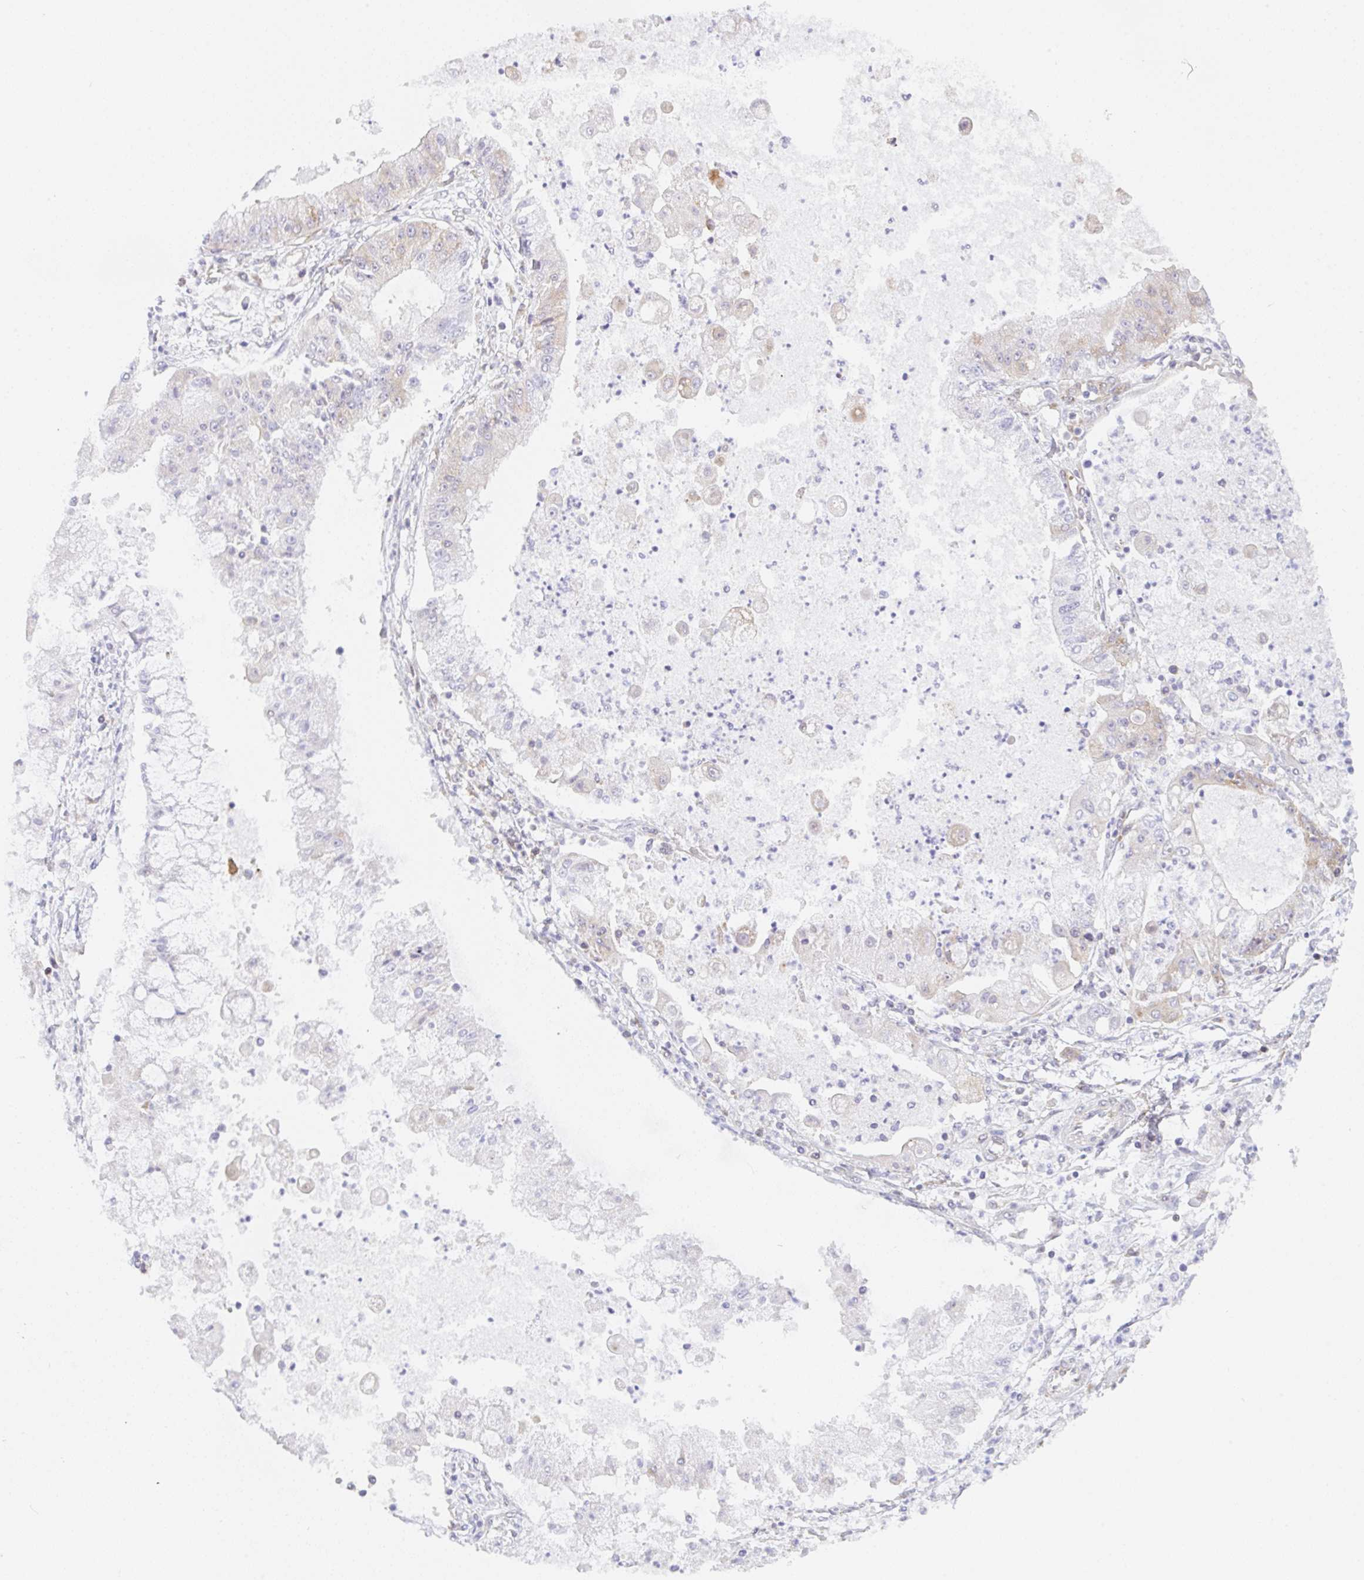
{"staining": {"intensity": "weak", "quantity": "25%-75%", "location": "cytoplasmic/membranous"}, "tissue": "ovarian cancer", "cell_type": "Tumor cells", "image_type": "cancer", "snomed": [{"axis": "morphology", "description": "Cystadenocarcinoma, mucinous, NOS"}, {"axis": "topography", "description": "Ovary"}], "caption": "Immunohistochemistry image of neoplastic tissue: human ovarian cancer (mucinous cystadenocarcinoma) stained using immunohistochemistry (IHC) demonstrates low levels of weak protein expression localized specifically in the cytoplasmic/membranous of tumor cells, appearing as a cytoplasmic/membranous brown color.", "gene": "TBPL2", "patient": {"sex": "female", "age": 70}}